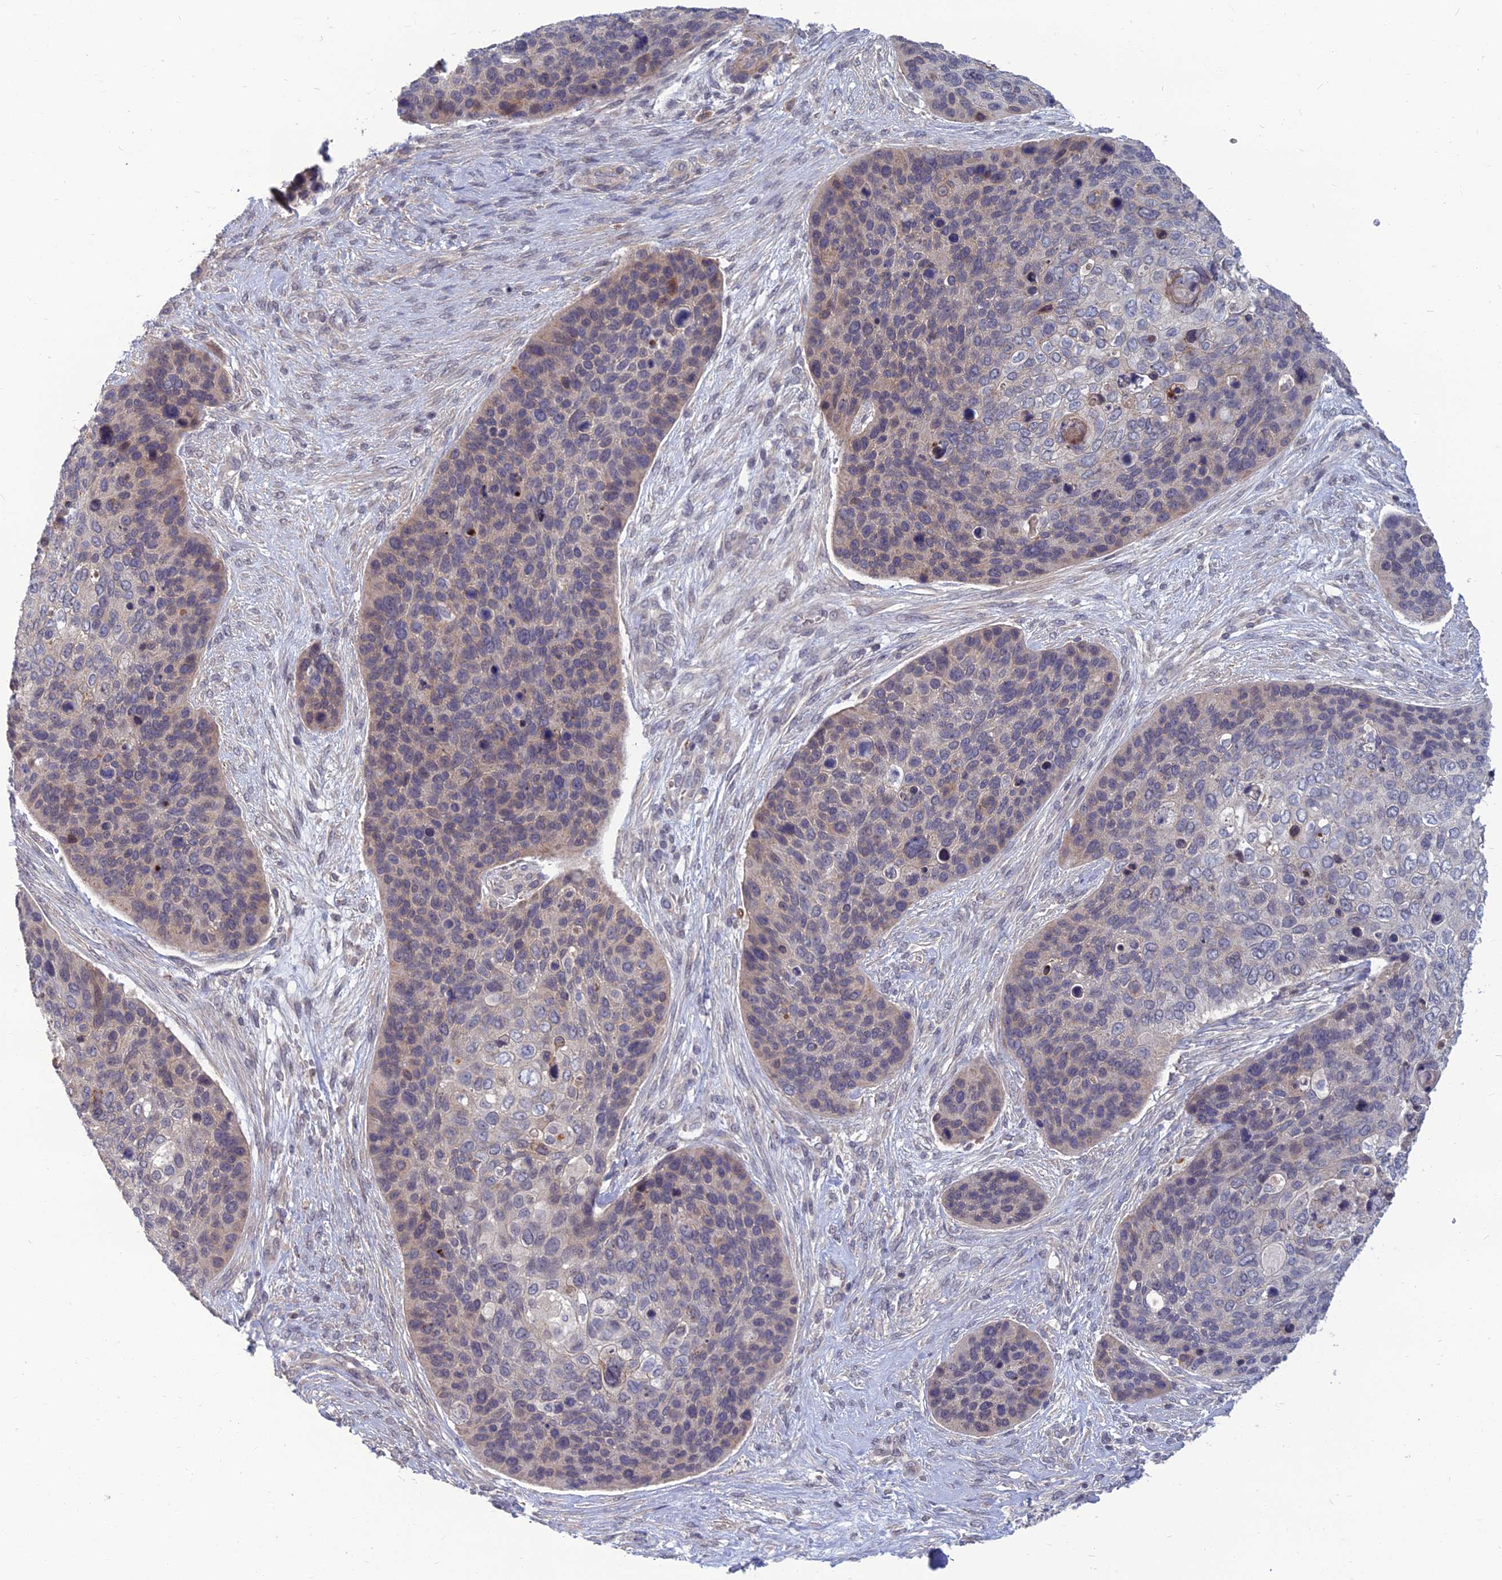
{"staining": {"intensity": "weak", "quantity": "<25%", "location": "cytoplasmic/membranous"}, "tissue": "skin cancer", "cell_type": "Tumor cells", "image_type": "cancer", "snomed": [{"axis": "morphology", "description": "Basal cell carcinoma"}, {"axis": "topography", "description": "Skin"}], "caption": "Protein analysis of skin cancer shows no significant expression in tumor cells.", "gene": "OPA3", "patient": {"sex": "female", "age": 74}}